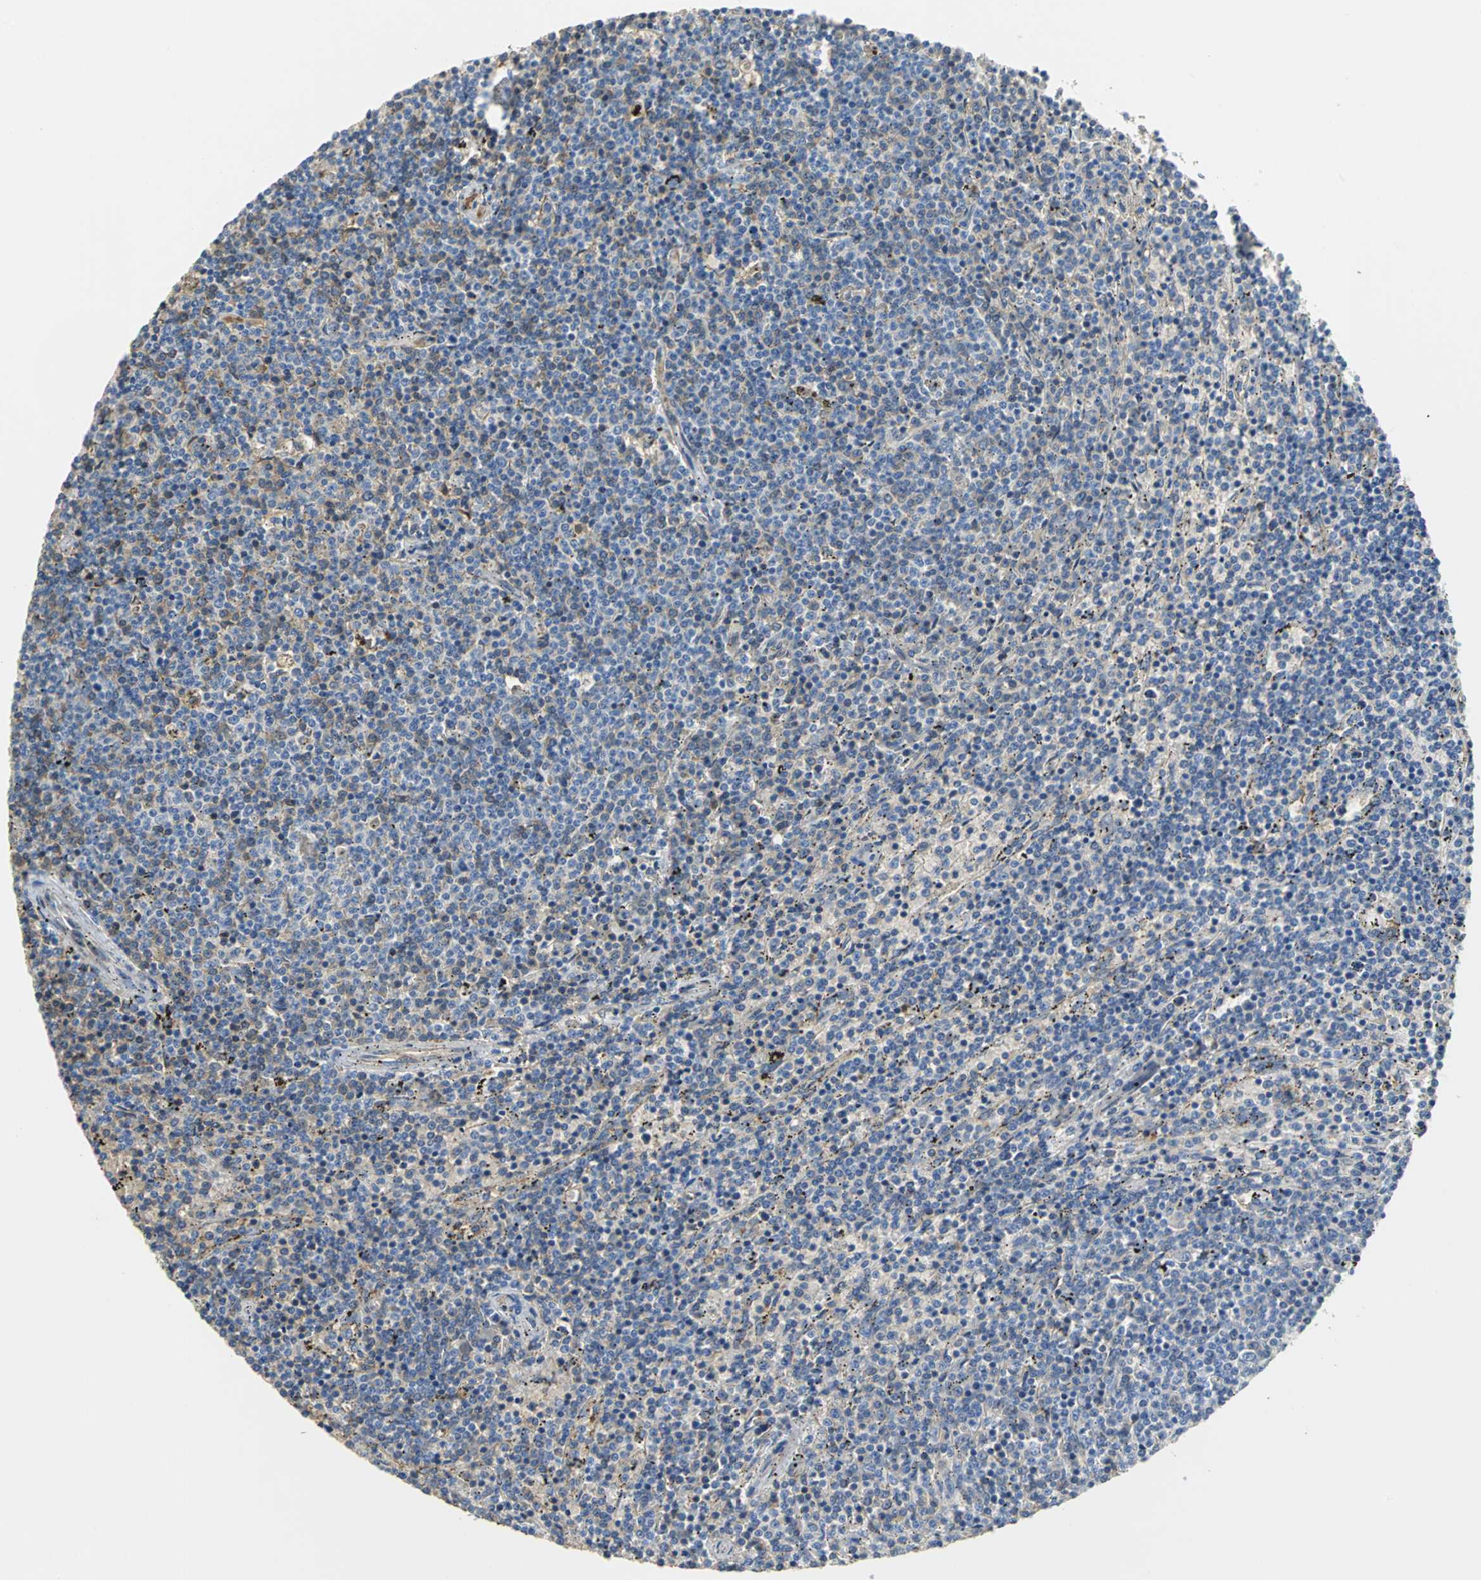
{"staining": {"intensity": "weak", "quantity": ">75%", "location": "cytoplasmic/membranous"}, "tissue": "lymphoma", "cell_type": "Tumor cells", "image_type": "cancer", "snomed": [{"axis": "morphology", "description": "Malignant lymphoma, non-Hodgkin's type, Low grade"}, {"axis": "topography", "description": "Spleen"}], "caption": "Brown immunohistochemical staining in lymphoma shows weak cytoplasmic/membranous expression in about >75% of tumor cells. The staining was performed using DAB (3,3'-diaminobenzidine), with brown indicating positive protein expression. Nuclei are stained blue with hematoxylin.", "gene": "GYG2", "patient": {"sex": "female", "age": 50}}